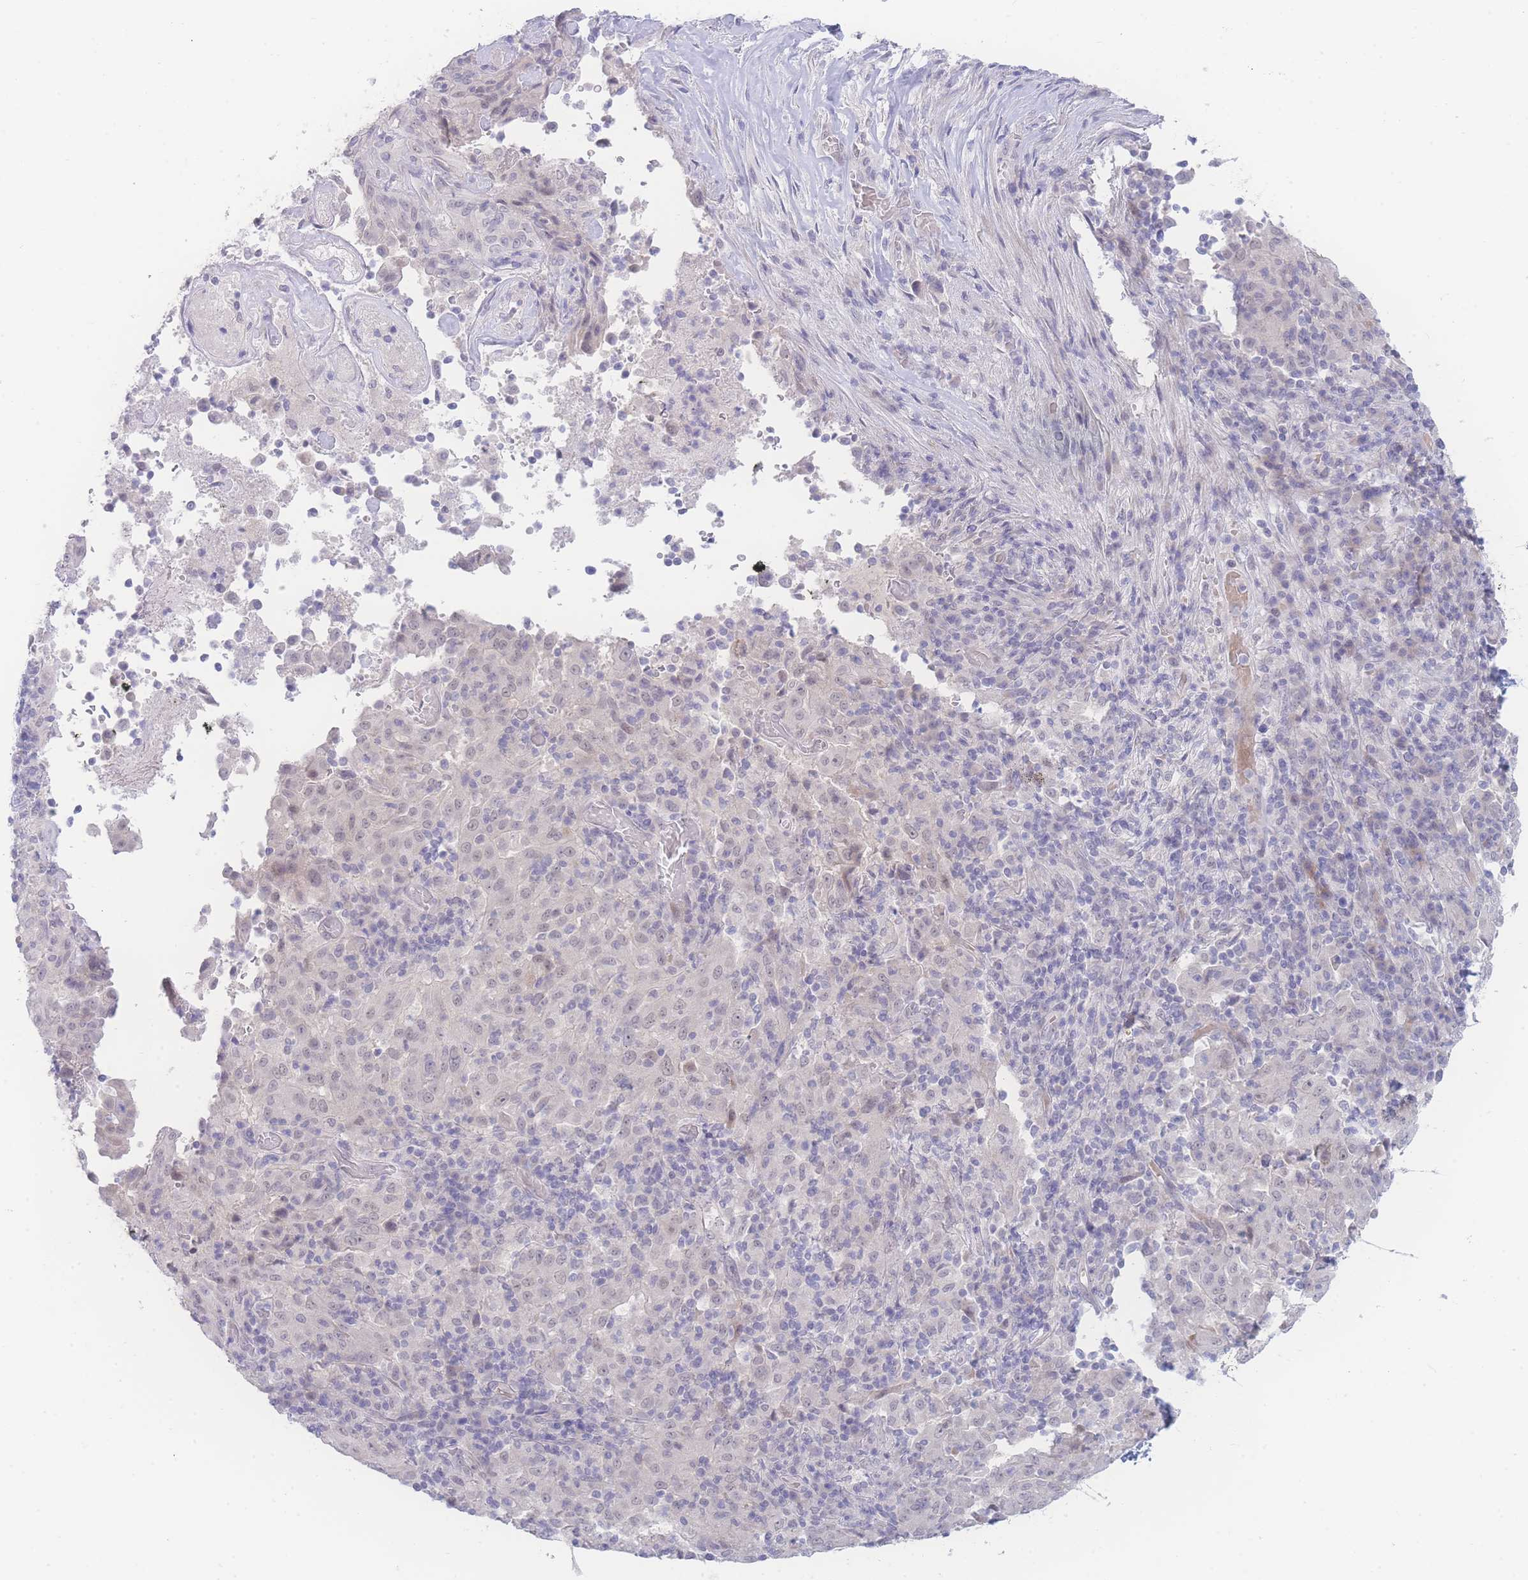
{"staining": {"intensity": "negative", "quantity": "none", "location": "none"}, "tissue": "pancreatic cancer", "cell_type": "Tumor cells", "image_type": "cancer", "snomed": [{"axis": "morphology", "description": "Adenocarcinoma, NOS"}, {"axis": "topography", "description": "Pancreas"}], "caption": "A micrograph of pancreatic cancer stained for a protein demonstrates no brown staining in tumor cells.", "gene": "PRSS22", "patient": {"sex": "male", "age": 63}}